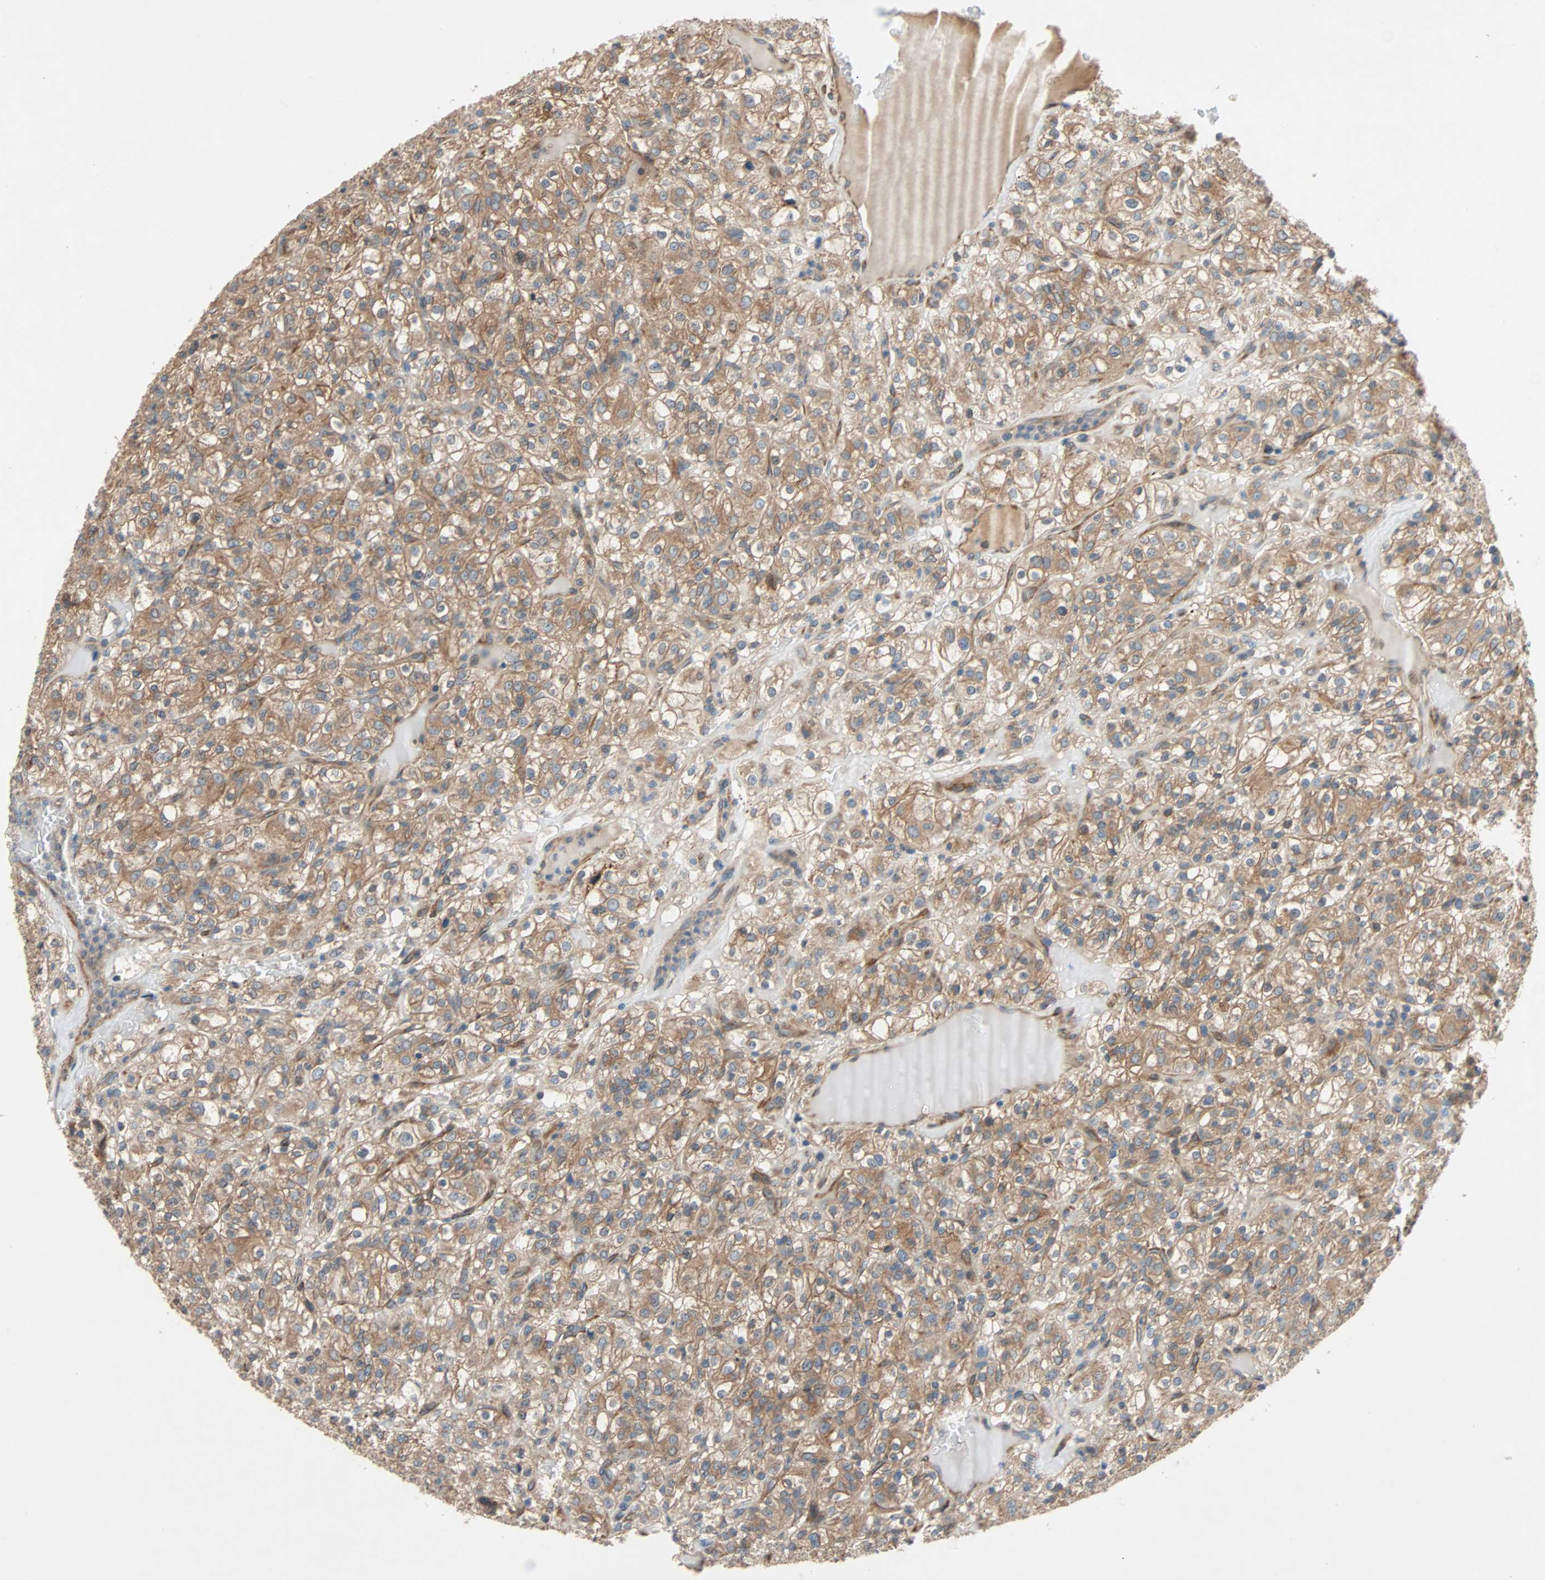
{"staining": {"intensity": "moderate", "quantity": ">75%", "location": "cytoplasmic/membranous"}, "tissue": "renal cancer", "cell_type": "Tumor cells", "image_type": "cancer", "snomed": [{"axis": "morphology", "description": "Normal tissue, NOS"}, {"axis": "morphology", "description": "Adenocarcinoma, NOS"}, {"axis": "topography", "description": "Kidney"}], "caption": "This photomicrograph demonstrates IHC staining of renal adenocarcinoma, with medium moderate cytoplasmic/membranous staining in approximately >75% of tumor cells.", "gene": "XYLT1", "patient": {"sex": "female", "age": 72}}